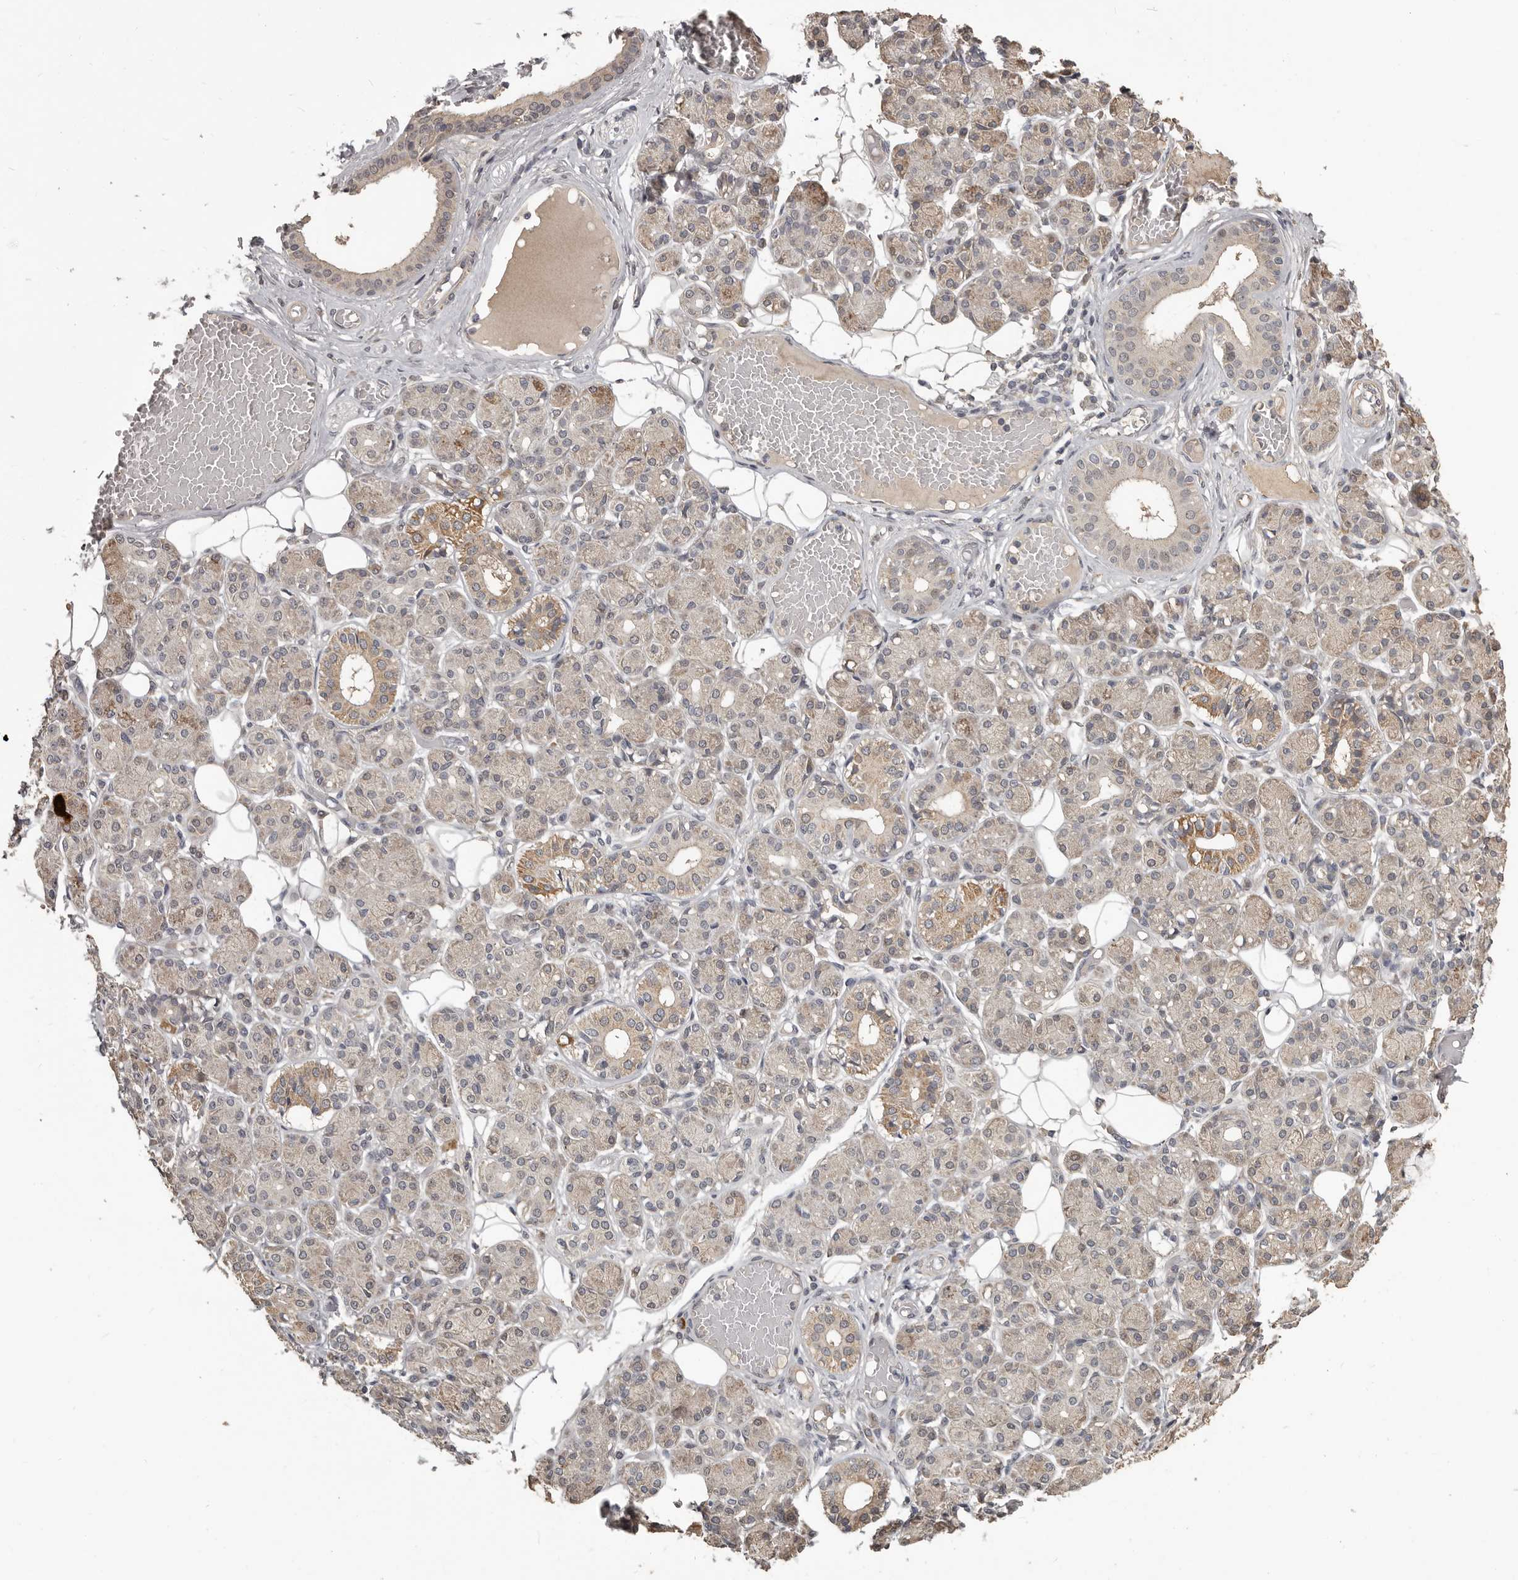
{"staining": {"intensity": "moderate", "quantity": "25%-75%", "location": "cytoplasmic/membranous"}, "tissue": "salivary gland", "cell_type": "Glandular cells", "image_type": "normal", "snomed": [{"axis": "morphology", "description": "Normal tissue, NOS"}, {"axis": "topography", "description": "Salivary gland"}], "caption": "The photomicrograph shows a brown stain indicating the presence of a protein in the cytoplasmic/membranous of glandular cells in salivary gland. Using DAB (3,3'-diaminobenzidine) (brown) and hematoxylin (blue) stains, captured at high magnification using brightfield microscopy.", "gene": "ZFP14", "patient": {"sex": "male", "age": 63}}